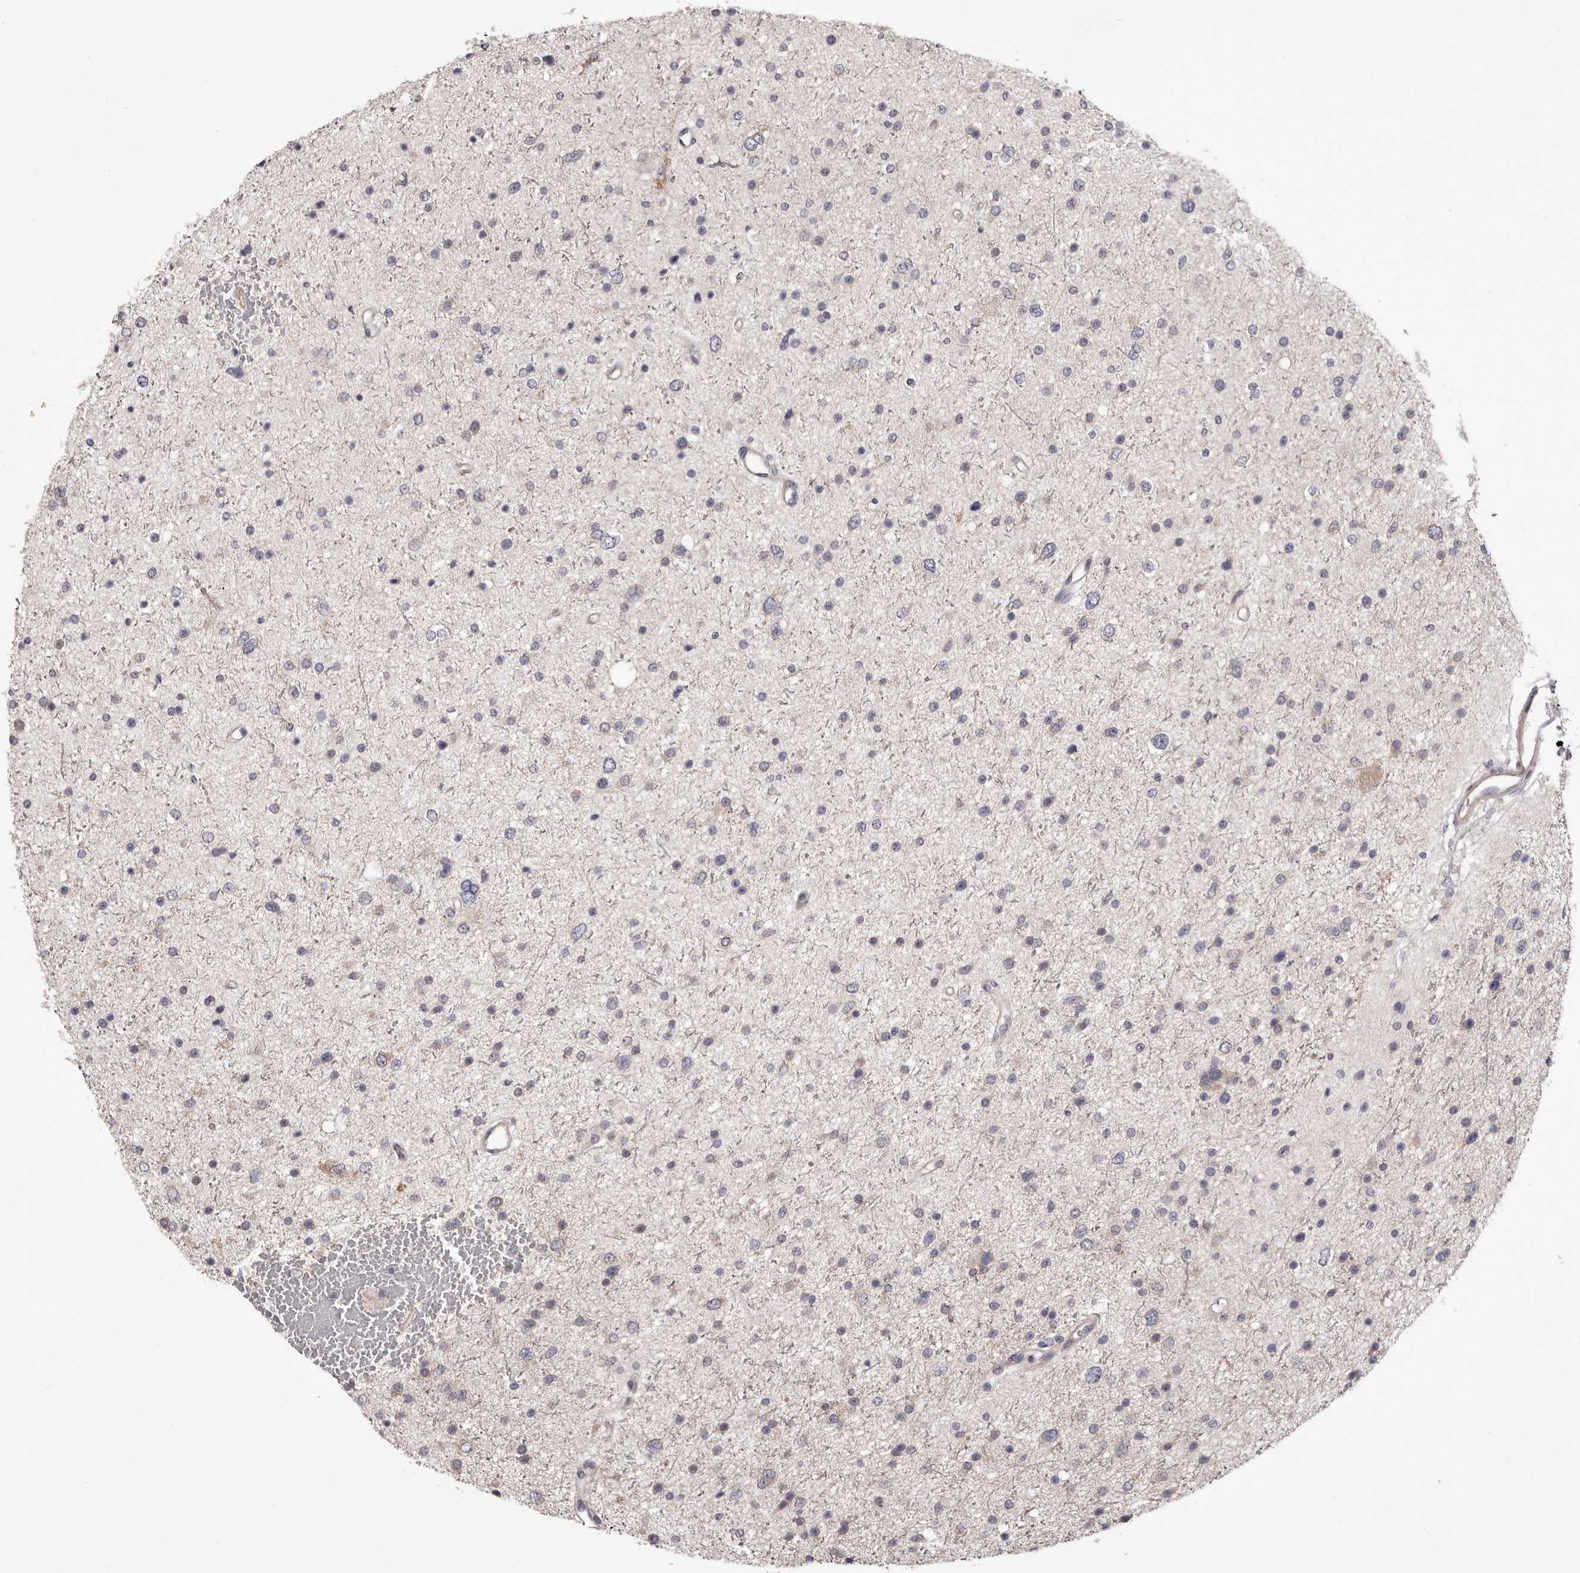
{"staining": {"intensity": "negative", "quantity": "none", "location": "none"}, "tissue": "glioma", "cell_type": "Tumor cells", "image_type": "cancer", "snomed": [{"axis": "morphology", "description": "Glioma, malignant, Low grade"}, {"axis": "topography", "description": "Brain"}], "caption": "A photomicrograph of malignant glioma (low-grade) stained for a protein exhibits no brown staining in tumor cells. (Immunohistochemistry, brightfield microscopy, high magnification).", "gene": "PNRC1", "patient": {"sex": "female", "age": 37}}